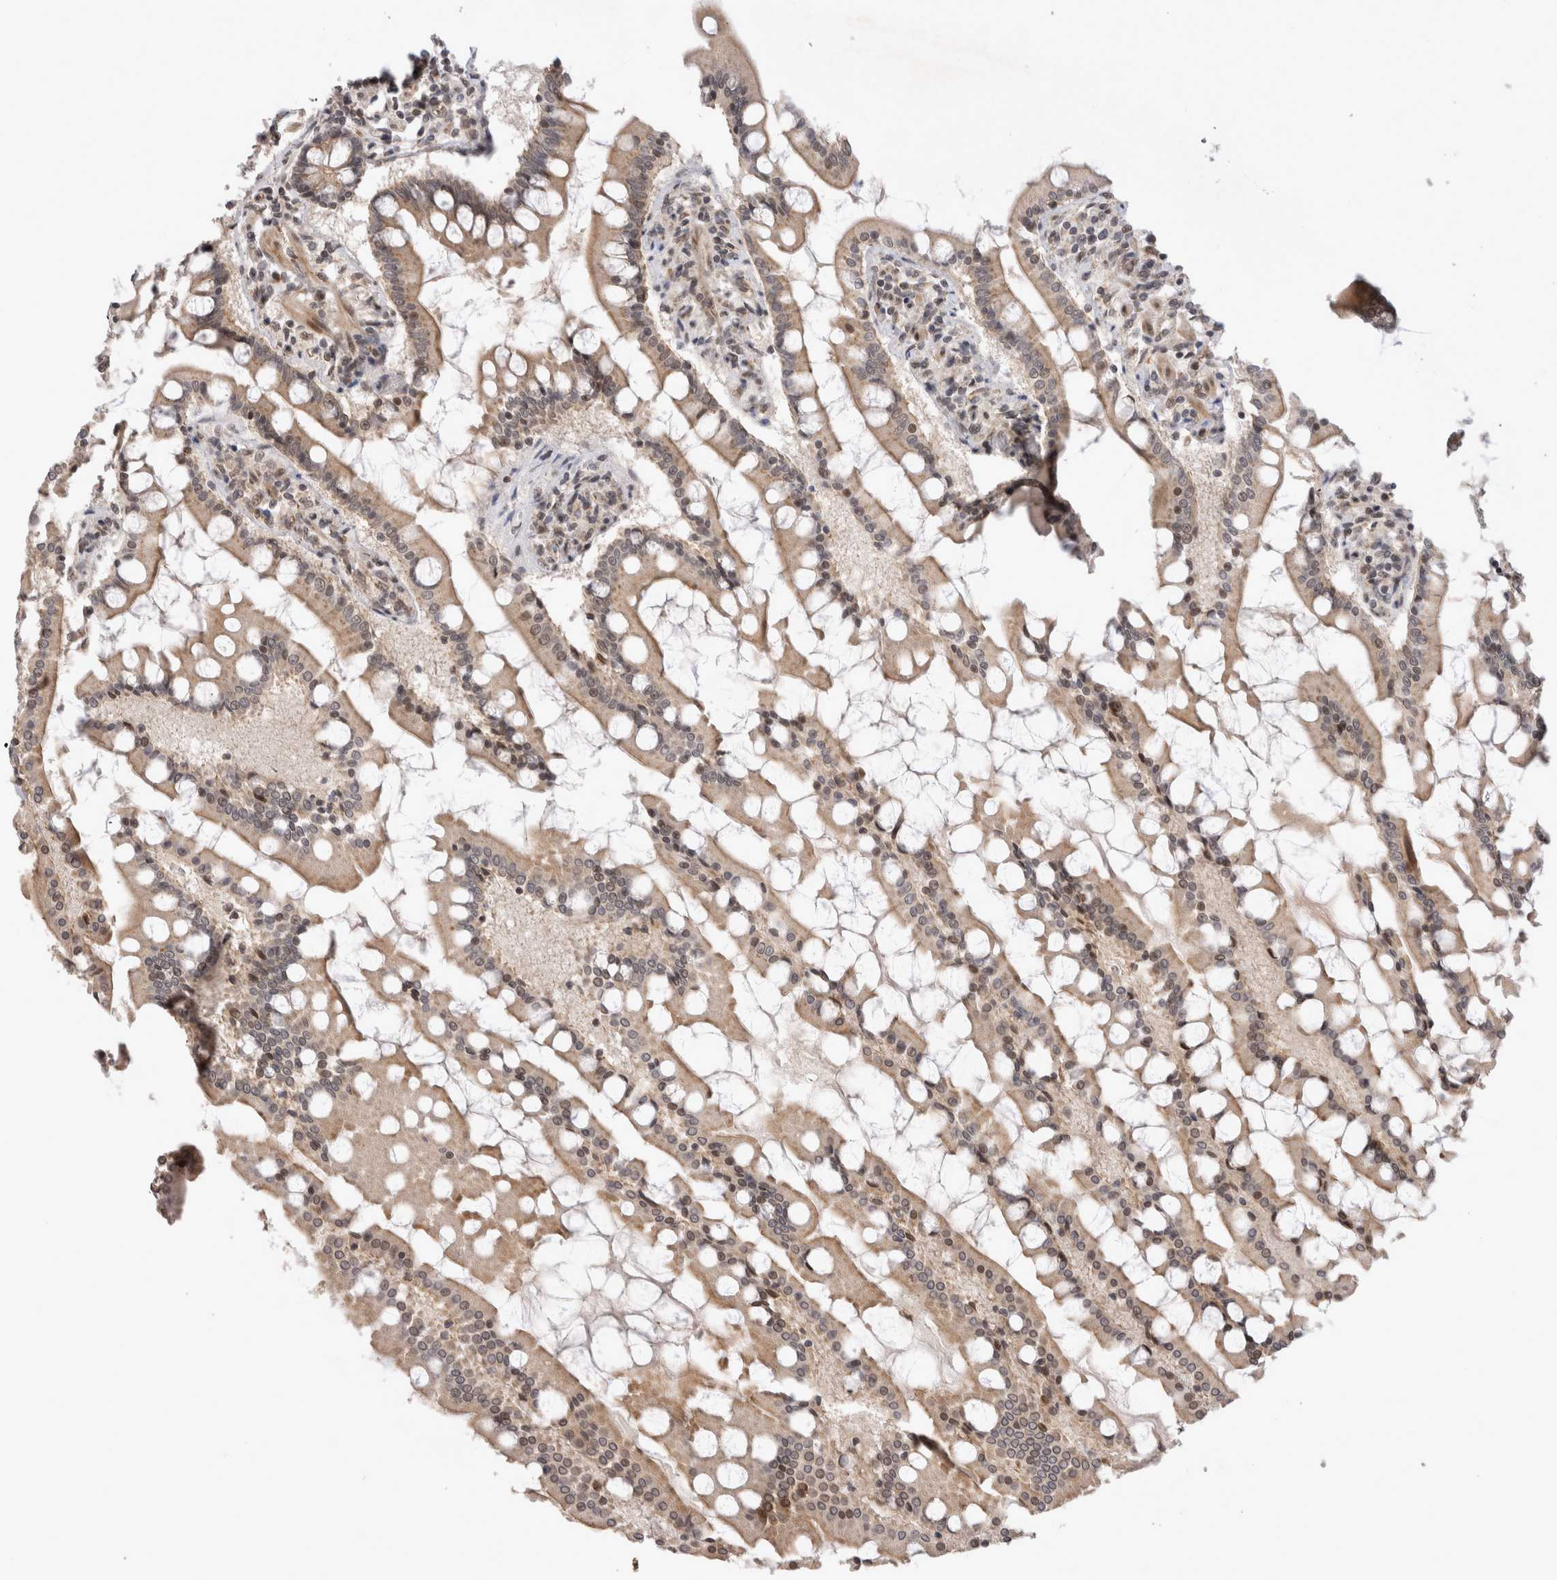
{"staining": {"intensity": "moderate", "quantity": "25%-75%", "location": "cytoplasmic/membranous,nuclear"}, "tissue": "small intestine", "cell_type": "Glandular cells", "image_type": "normal", "snomed": [{"axis": "morphology", "description": "Normal tissue, NOS"}, {"axis": "topography", "description": "Small intestine"}], "caption": "DAB immunohistochemical staining of unremarkable human small intestine exhibits moderate cytoplasmic/membranous,nuclear protein positivity in approximately 25%-75% of glandular cells.", "gene": "TMEM65", "patient": {"sex": "male", "age": 41}}